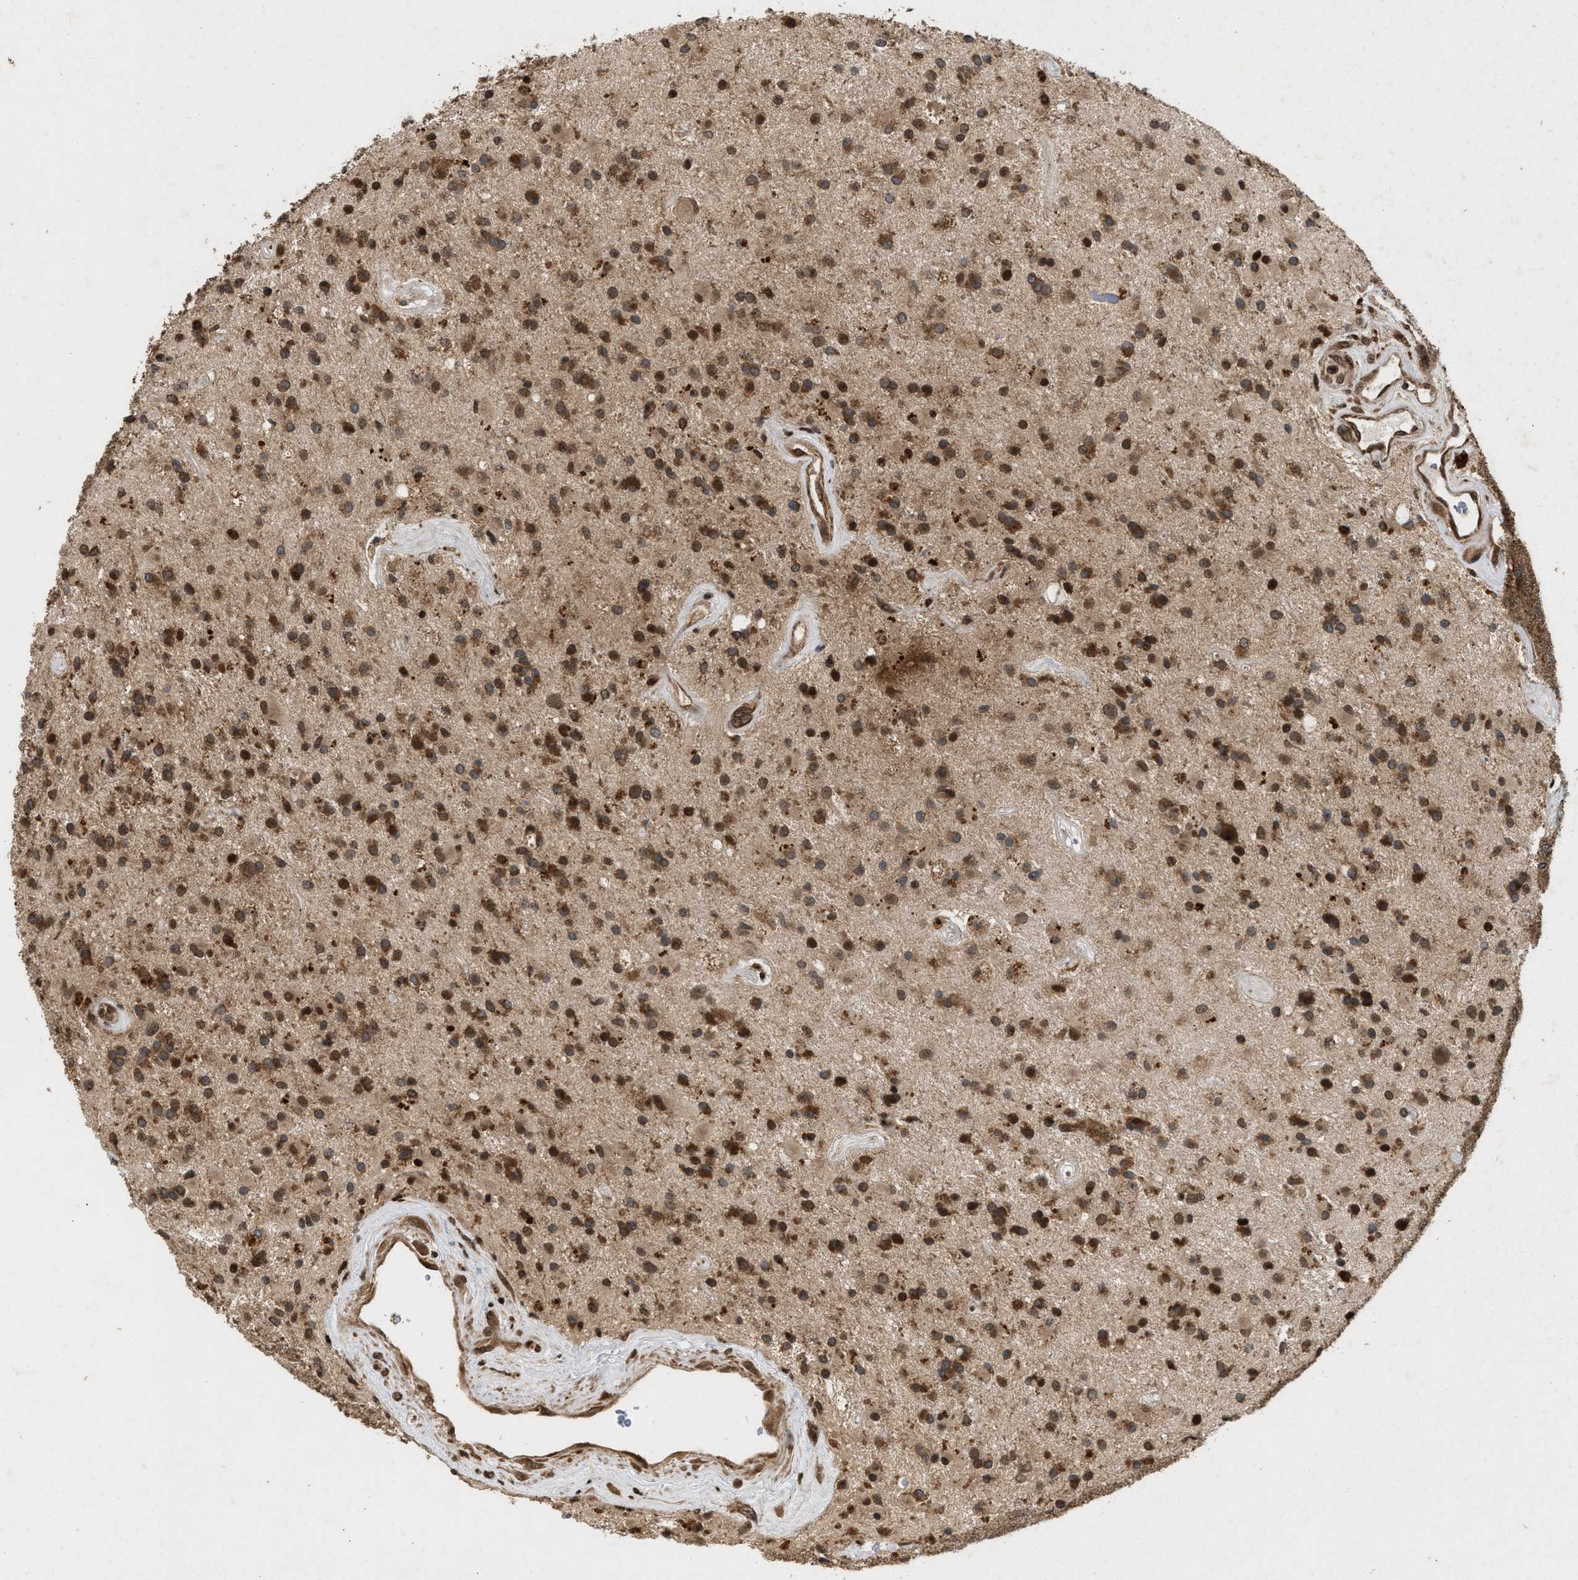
{"staining": {"intensity": "moderate", "quantity": ">75%", "location": "cytoplasmic/membranous"}, "tissue": "glioma", "cell_type": "Tumor cells", "image_type": "cancer", "snomed": [{"axis": "morphology", "description": "Glioma, malignant, Low grade"}, {"axis": "topography", "description": "Brain"}], "caption": "Immunohistochemical staining of human malignant low-grade glioma displays medium levels of moderate cytoplasmic/membranous protein expression in about >75% of tumor cells.", "gene": "CFLAR", "patient": {"sex": "male", "age": 58}}